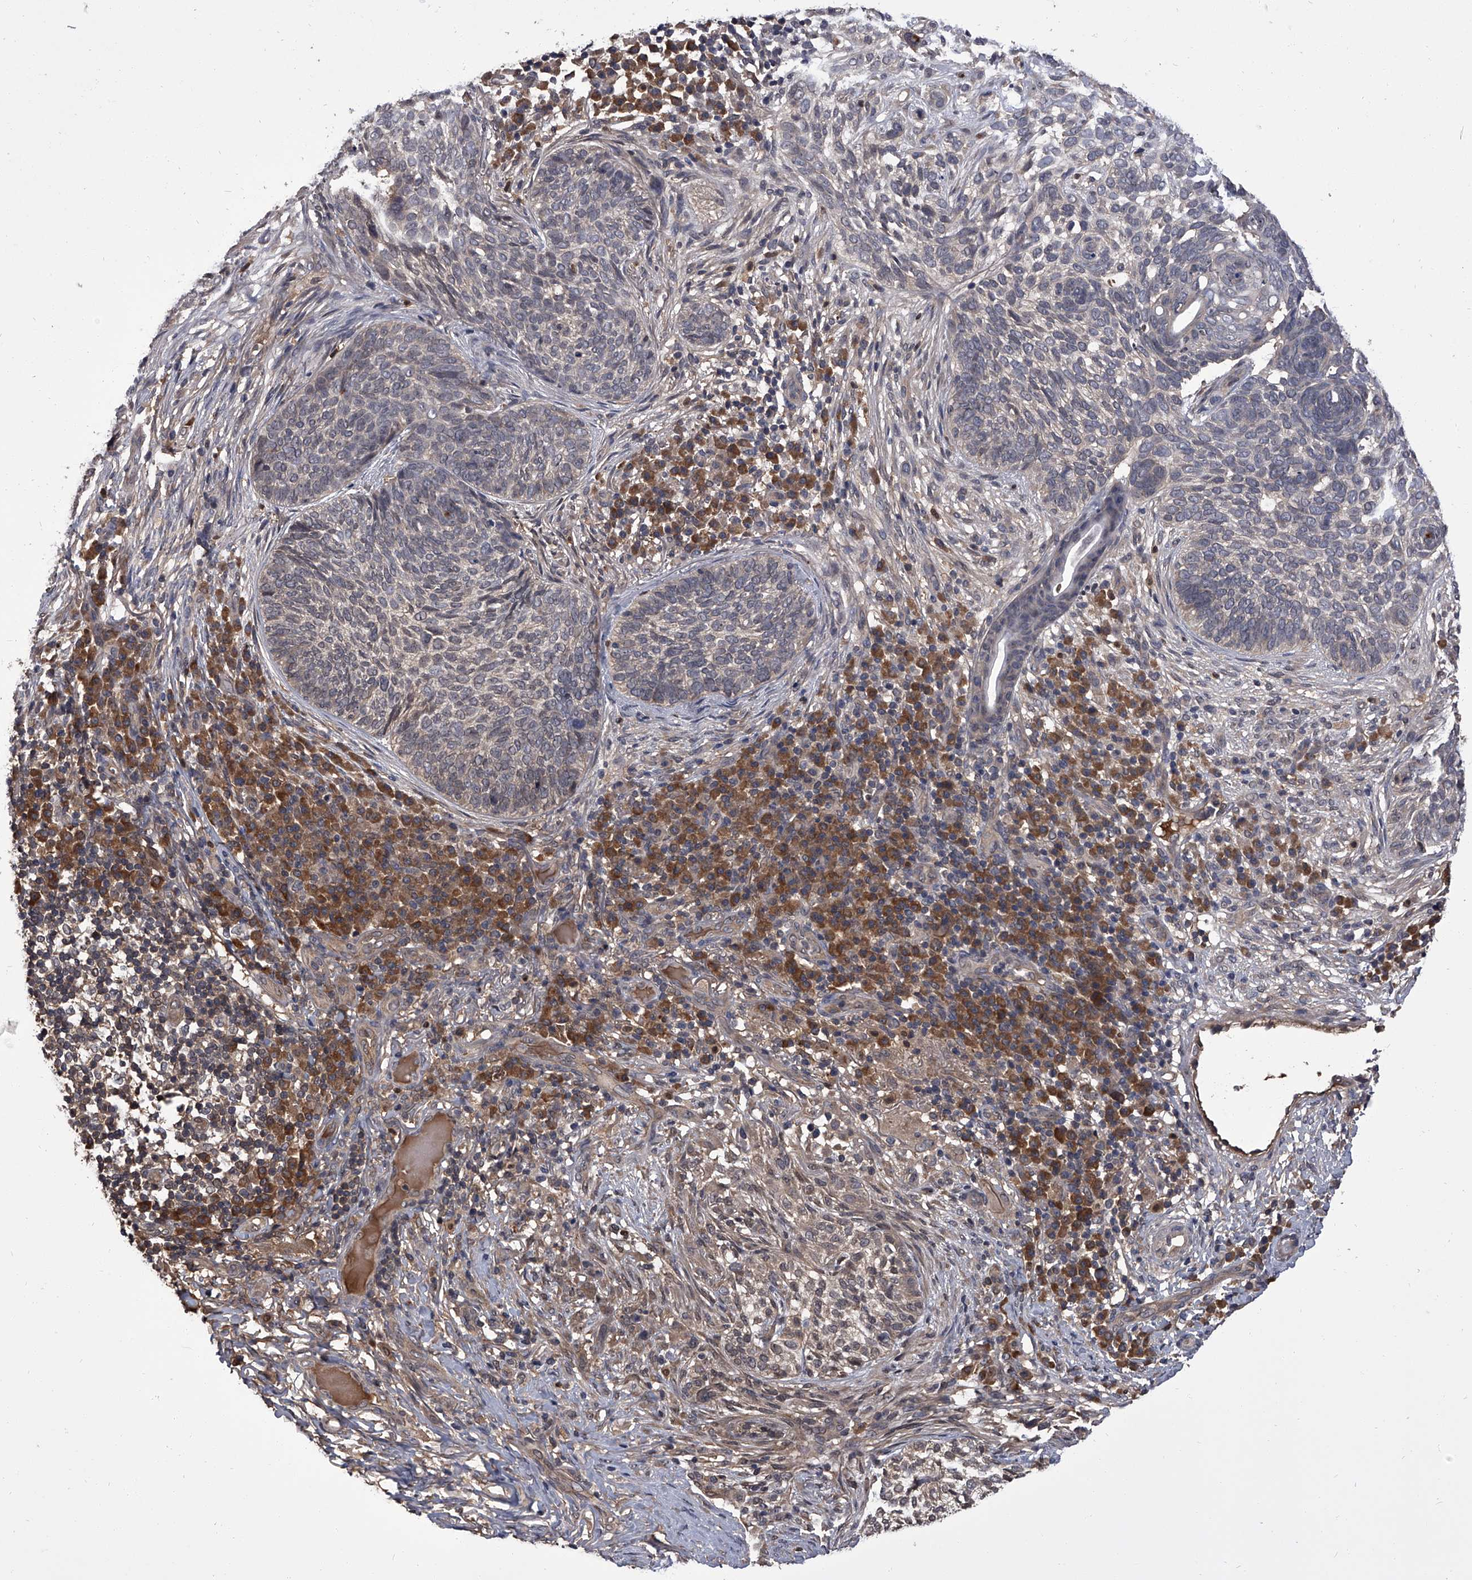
{"staining": {"intensity": "weak", "quantity": "<25%", "location": "nuclear"}, "tissue": "skin cancer", "cell_type": "Tumor cells", "image_type": "cancer", "snomed": [{"axis": "morphology", "description": "Basal cell carcinoma"}, {"axis": "topography", "description": "Skin"}], "caption": "An IHC histopathology image of skin cancer is shown. There is no staining in tumor cells of skin cancer.", "gene": "SLC18B1", "patient": {"sex": "female", "age": 64}}